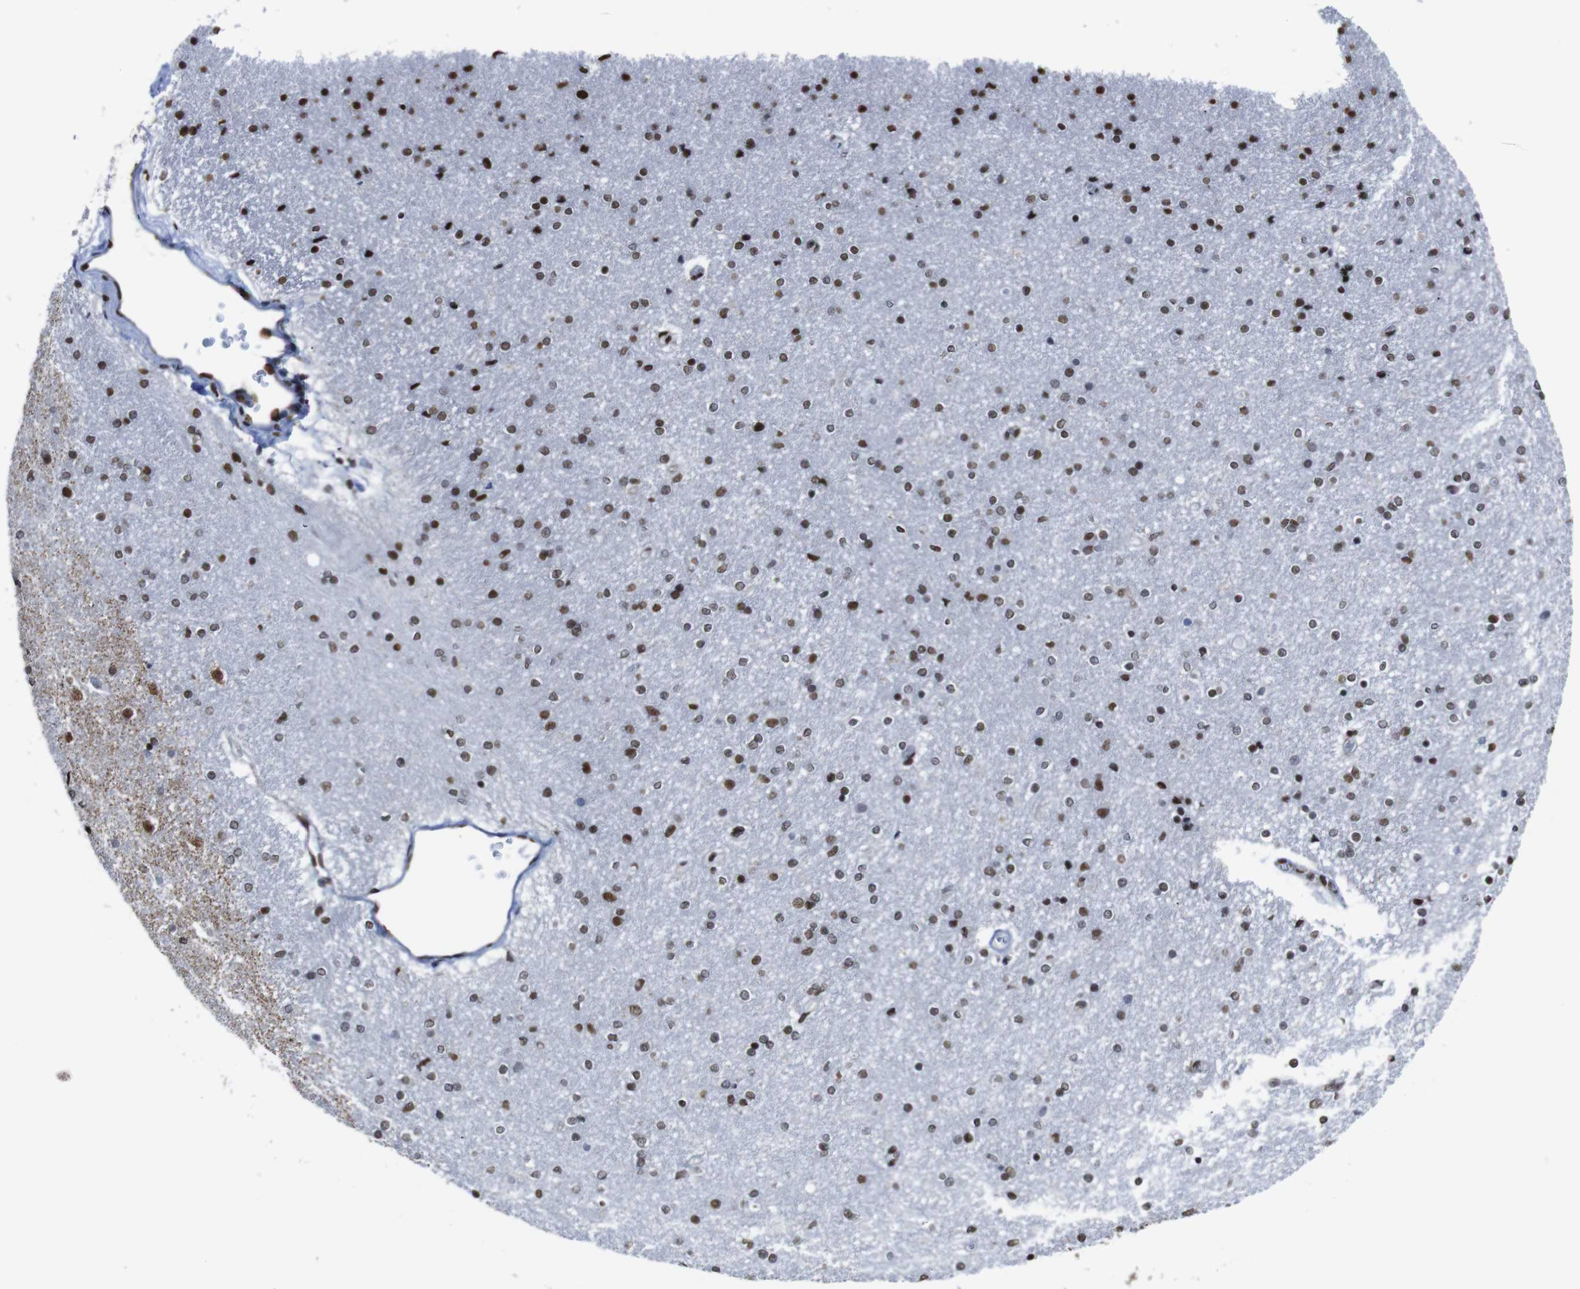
{"staining": {"intensity": "moderate", "quantity": ">75%", "location": "nuclear"}, "tissue": "caudate", "cell_type": "Glial cells", "image_type": "normal", "snomed": [{"axis": "morphology", "description": "Normal tissue, NOS"}, {"axis": "topography", "description": "Lateral ventricle wall"}], "caption": "Moderate nuclear protein positivity is seen in about >75% of glial cells in caudate.", "gene": "ROMO1", "patient": {"sex": "female", "age": 54}}